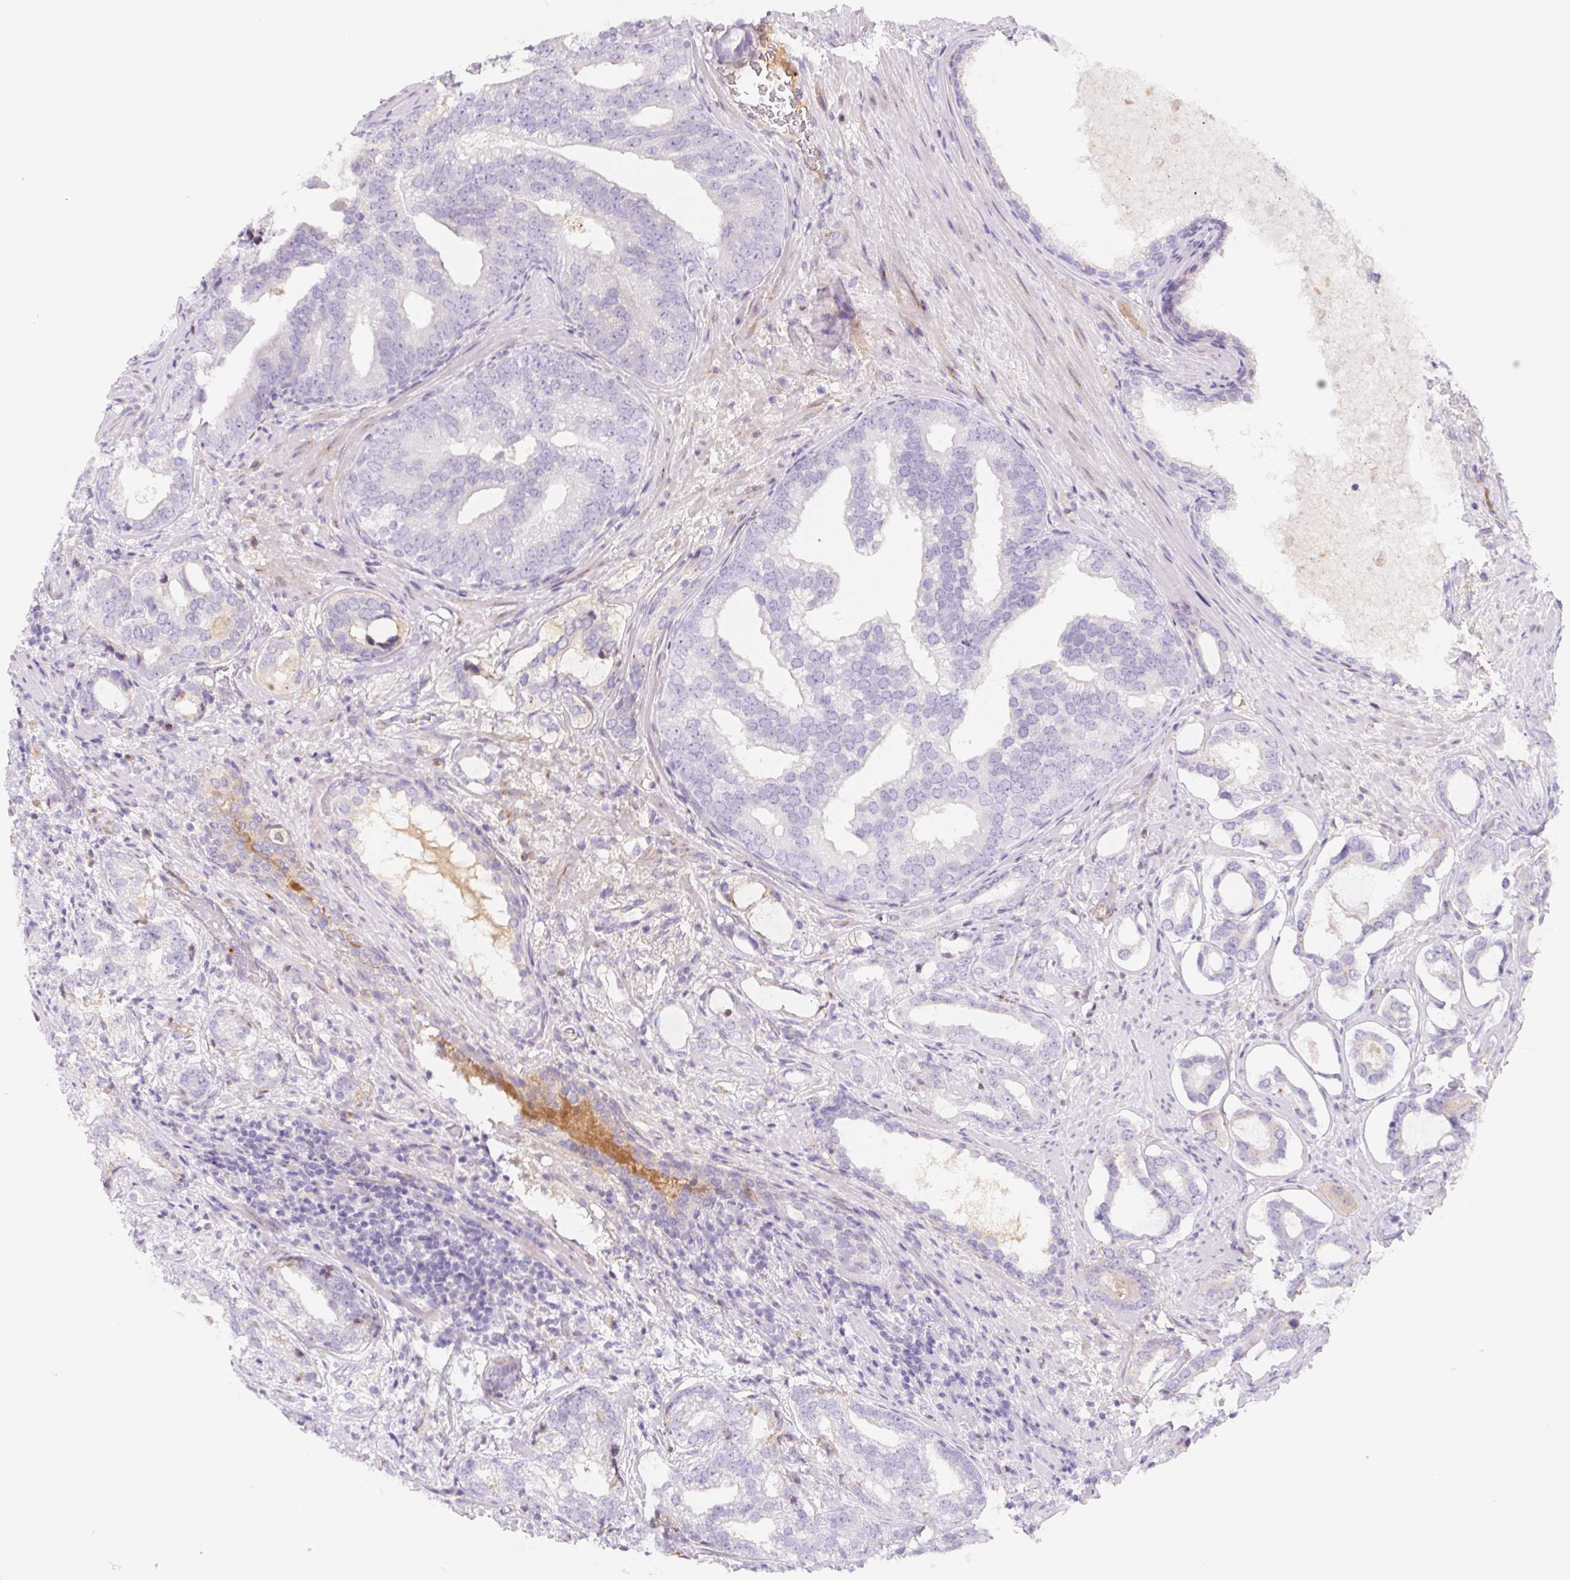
{"staining": {"intensity": "negative", "quantity": "none", "location": "none"}, "tissue": "prostate cancer", "cell_type": "Tumor cells", "image_type": "cancer", "snomed": [{"axis": "morphology", "description": "Adenocarcinoma, High grade"}, {"axis": "topography", "description": "Prostate"}], "caption": "Immunohistochemistry (IHC) of human prostate cancer (high-grade adenocarcinoma) exhibits no expression in tumor cells. (Brightfield microscopy of DAB immunohistochemistry (IHC) at high magnification).", "gene": "ITIH2", "patient": {"sex": "male", "age": 75}}